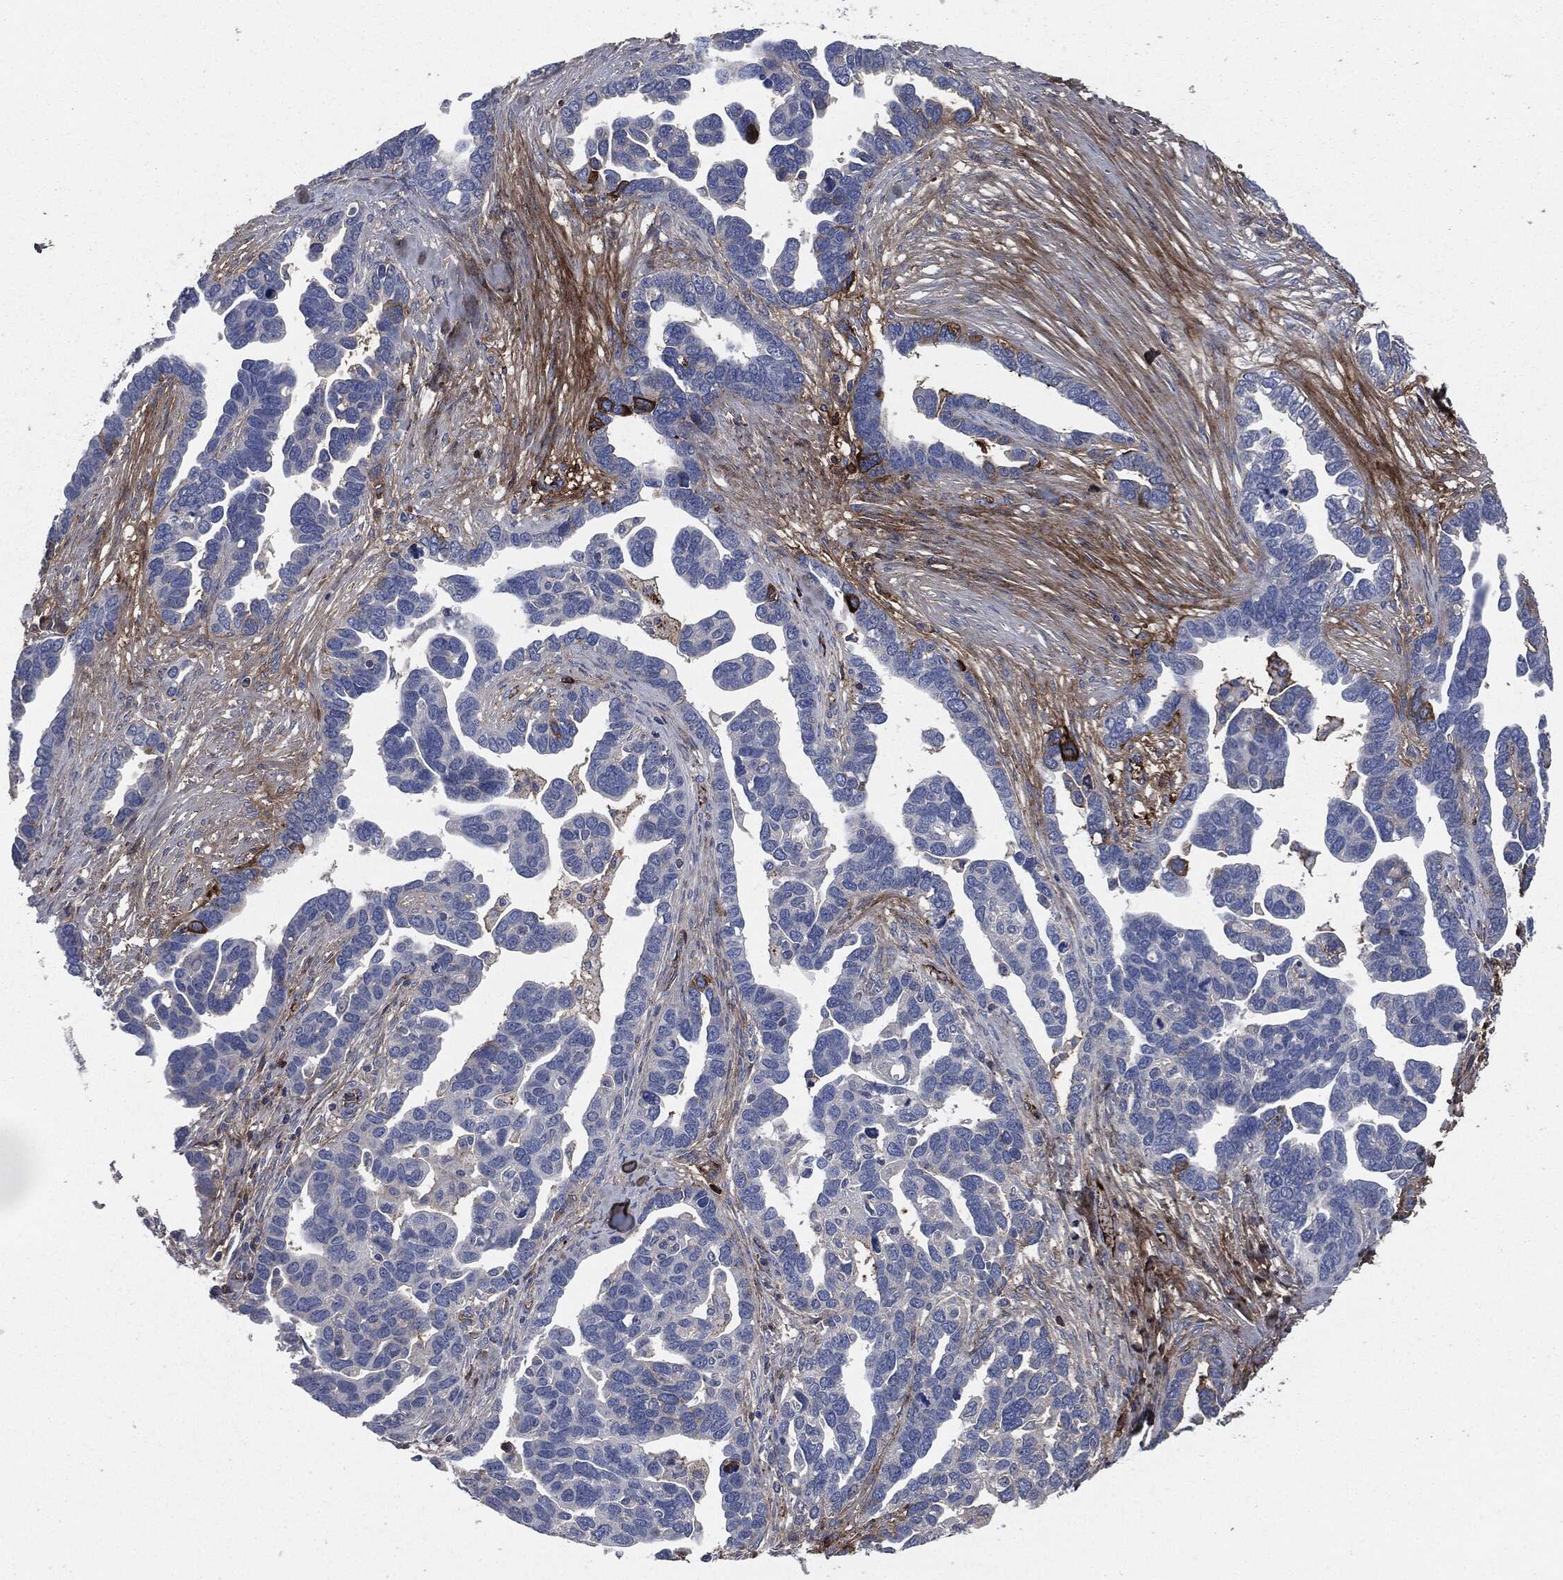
{"staining": {"intensity": "negative", "quantity": "none", "location": "none"}, "tissue": "ovarian cancer", "cell_type": "Tumor cells", "image_type": "cancer", "snomed": [{"axis": "morphology", "description": "Cystadenocarcinoma, serous, NOS"}, {"axis": "topography", "description": "Ovary"}], "caption": "IHC of human ovarian cancer (serous cystadenocarcinoma) displays no positivity in tumor cells.", "gene": "APOB", "patient": {"sex": "female", "age": 54}}